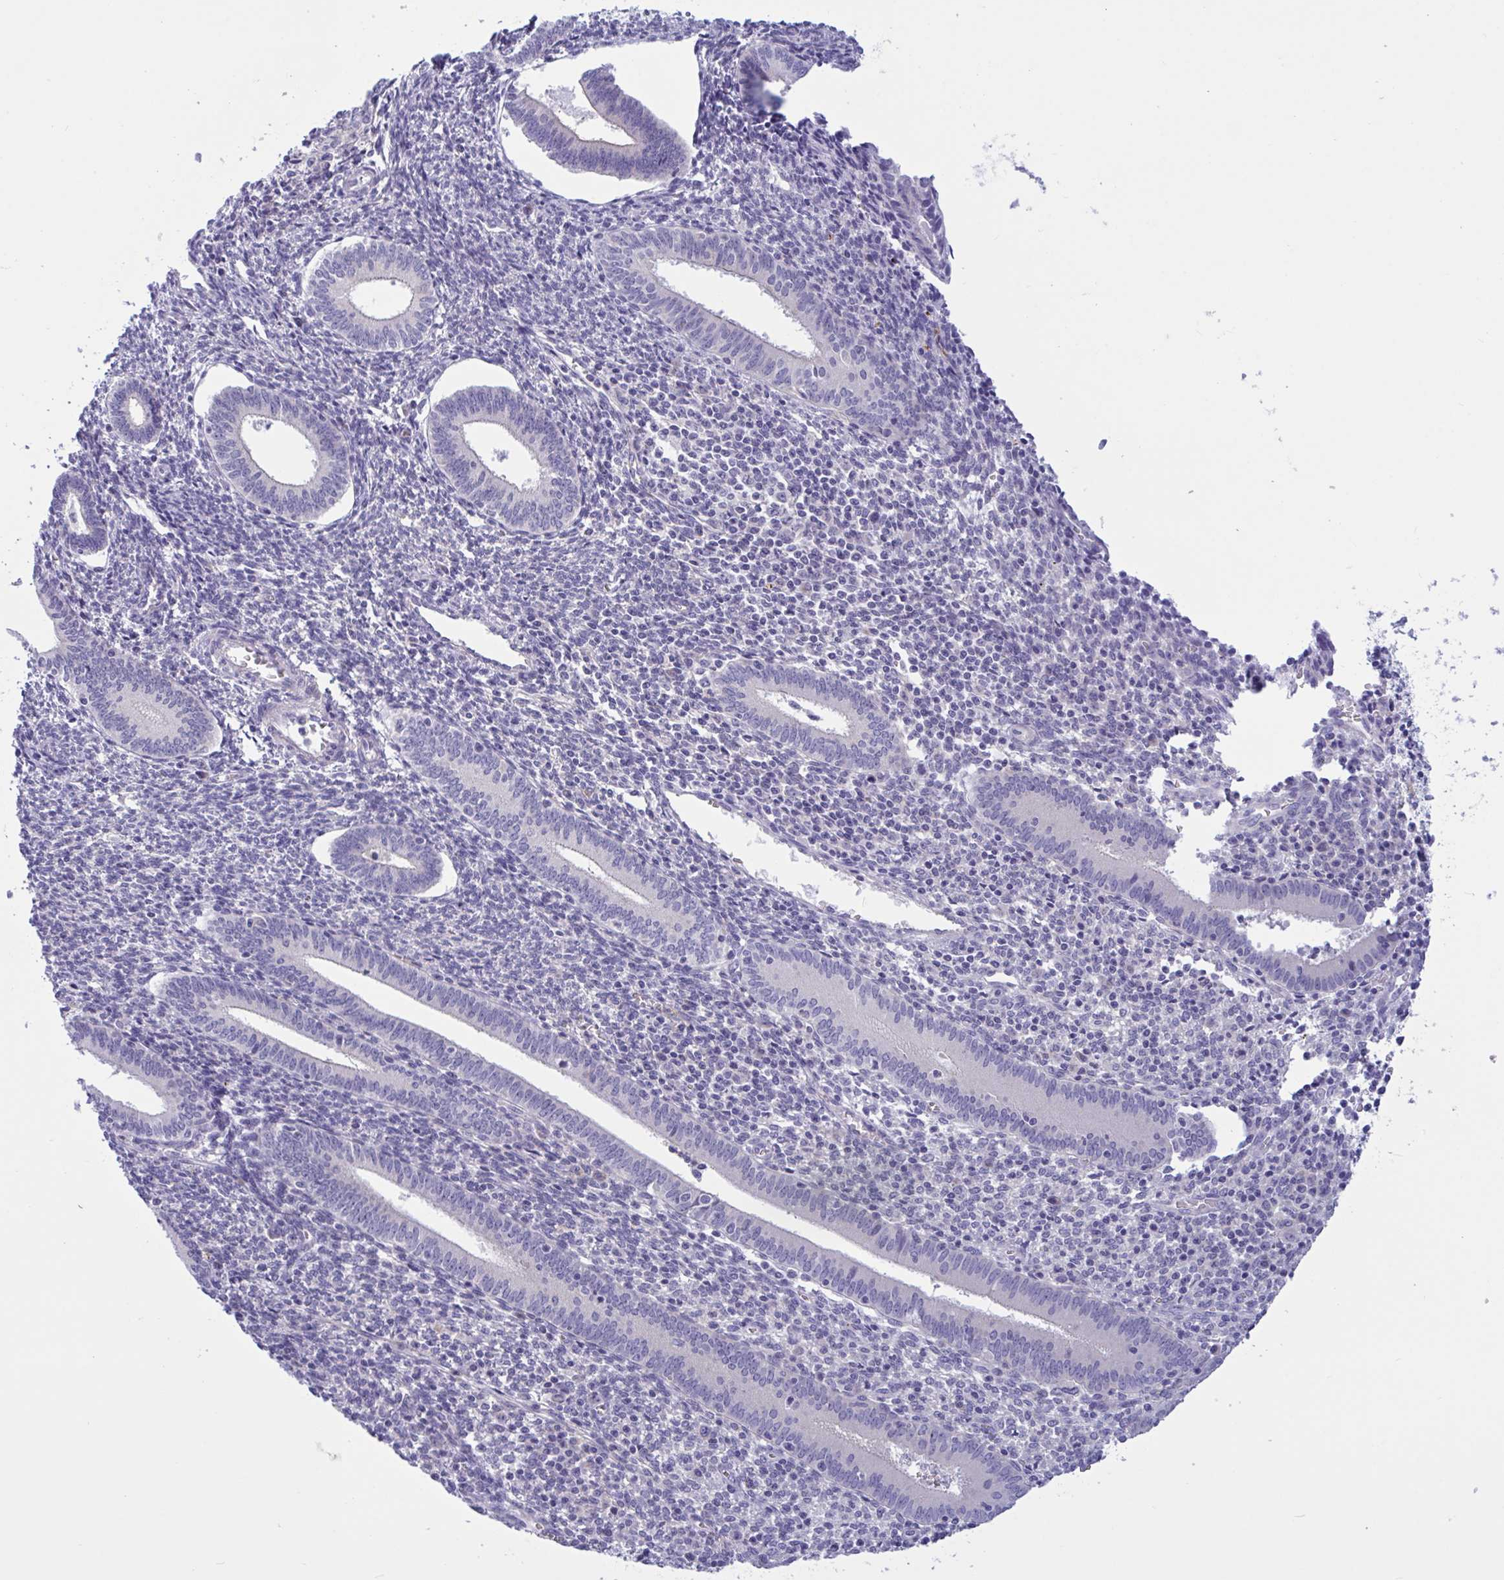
{"staining": {"intensity": "negative", "quantity": "none", "location": "none"}, "tissue": "endometrium", "cell_type": "Cells in endometrial stroma", "image_type": "normal", "snomed": [{"axis": "morphology", "description": "Normal tissue, NOS"}, {"axis": "topography", "description": "Endometrium"}], "caption": "This is an immunohistochemistry (IHC) photomicrograph of unremarkable human endometrium. There is no expression in cells in endometrial stroma.", "gene": "OXLD1", "patient": {"sex": "female", "age": 41}}